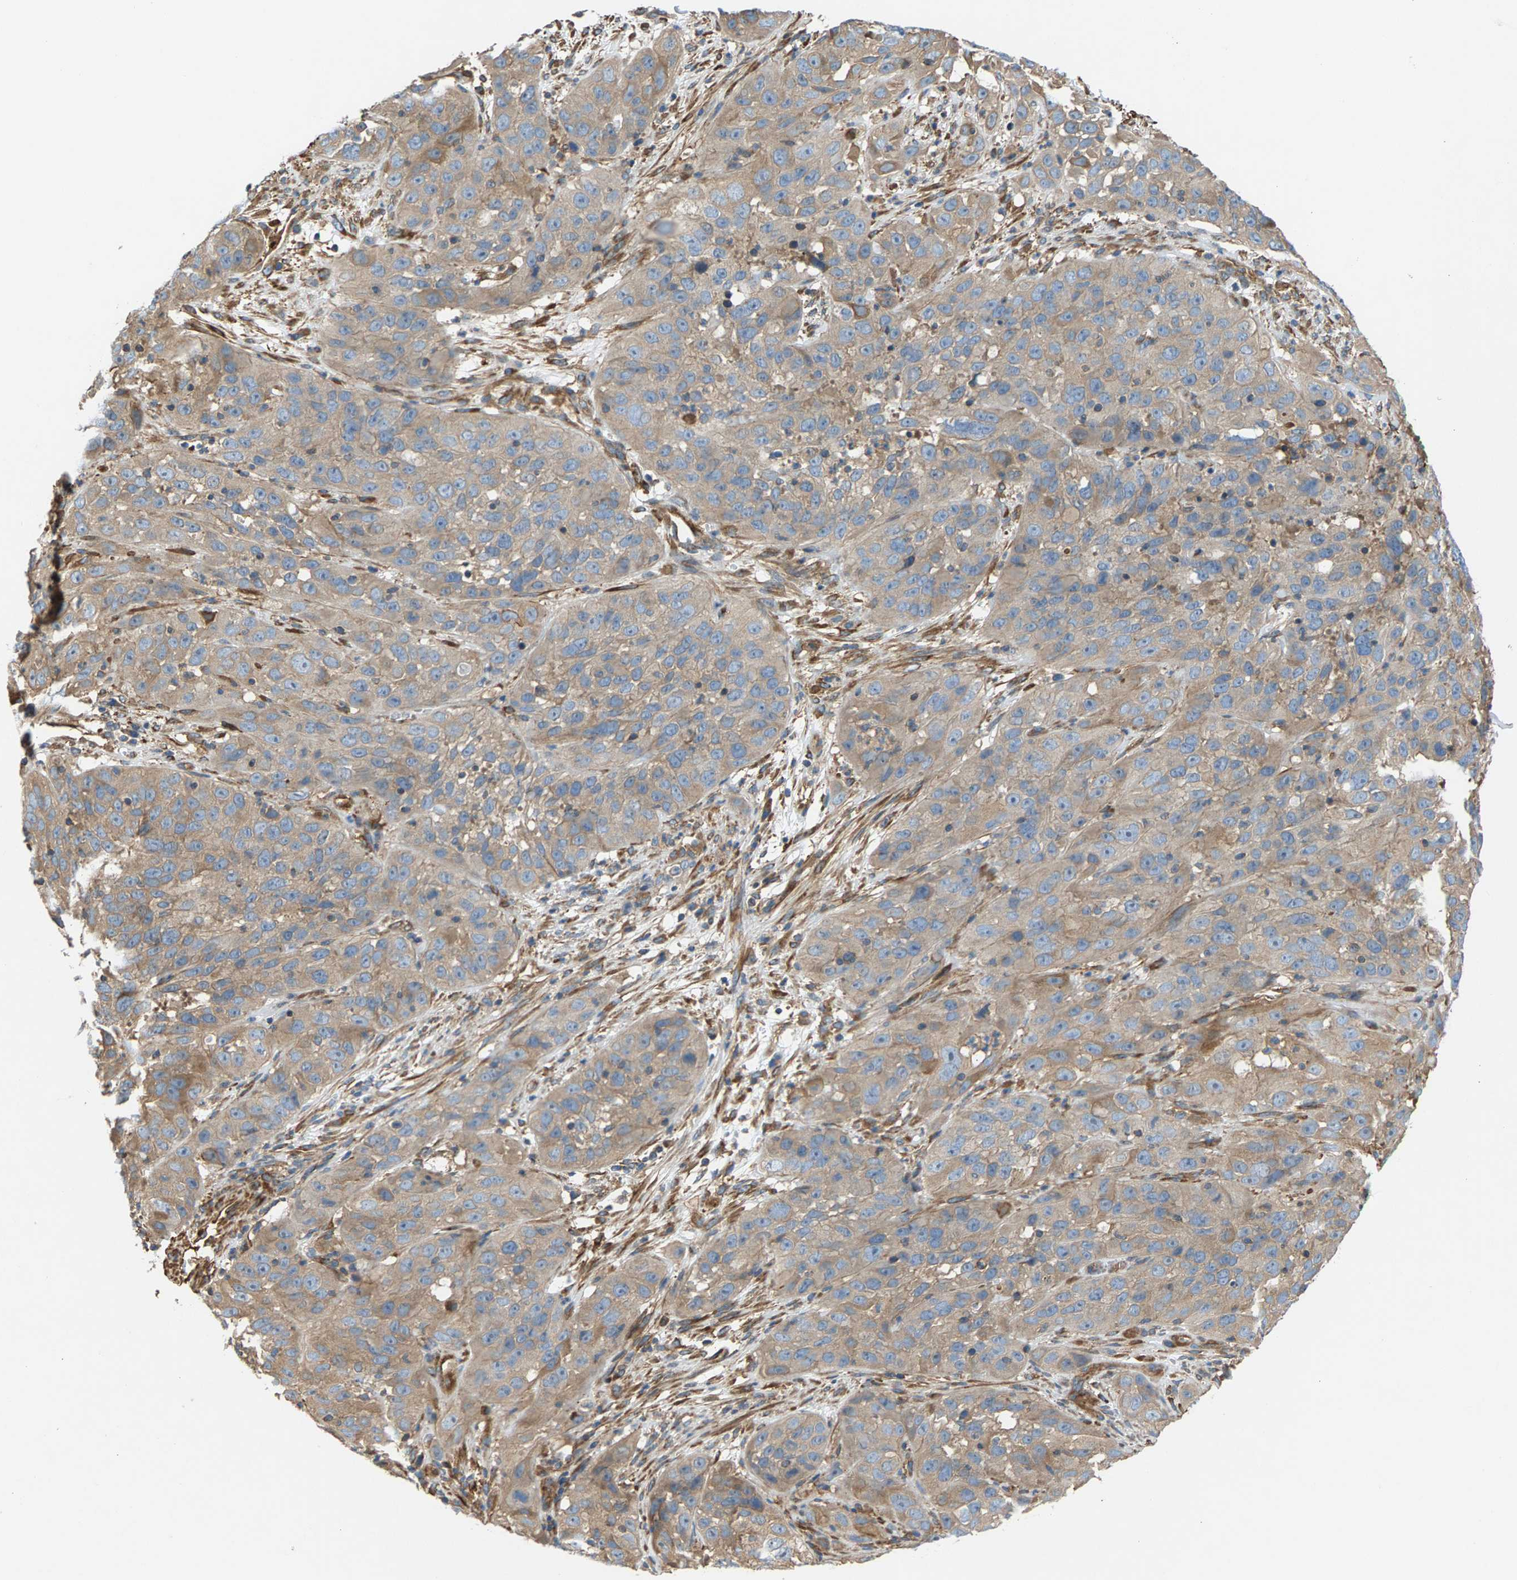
{"staining": {"intensity": "weak", "quantity": ">75%", "location": "cytoplasmic/membranous"}, "tissue": "cervical cancer", "cell_type": "Tumor cells", "image_type": "cancer", "snomed": [{"axis": "morphology", "description": "Squamous cell carcinoma, NOS"}, {"axis": "topography", "description": "Cervix"}], "caption": "High-magnification brightfield microscopy of squamous cell carcinoma (cervical) stained with DAB (brown) and counterstained with hematoxylin (blue). tumor cells exhibit weak cytoplasmic/membranous positivity is identified in approximately>75% of cells.", "gene": "PDCL", "patient": {"sex": "female", "age": 32}}